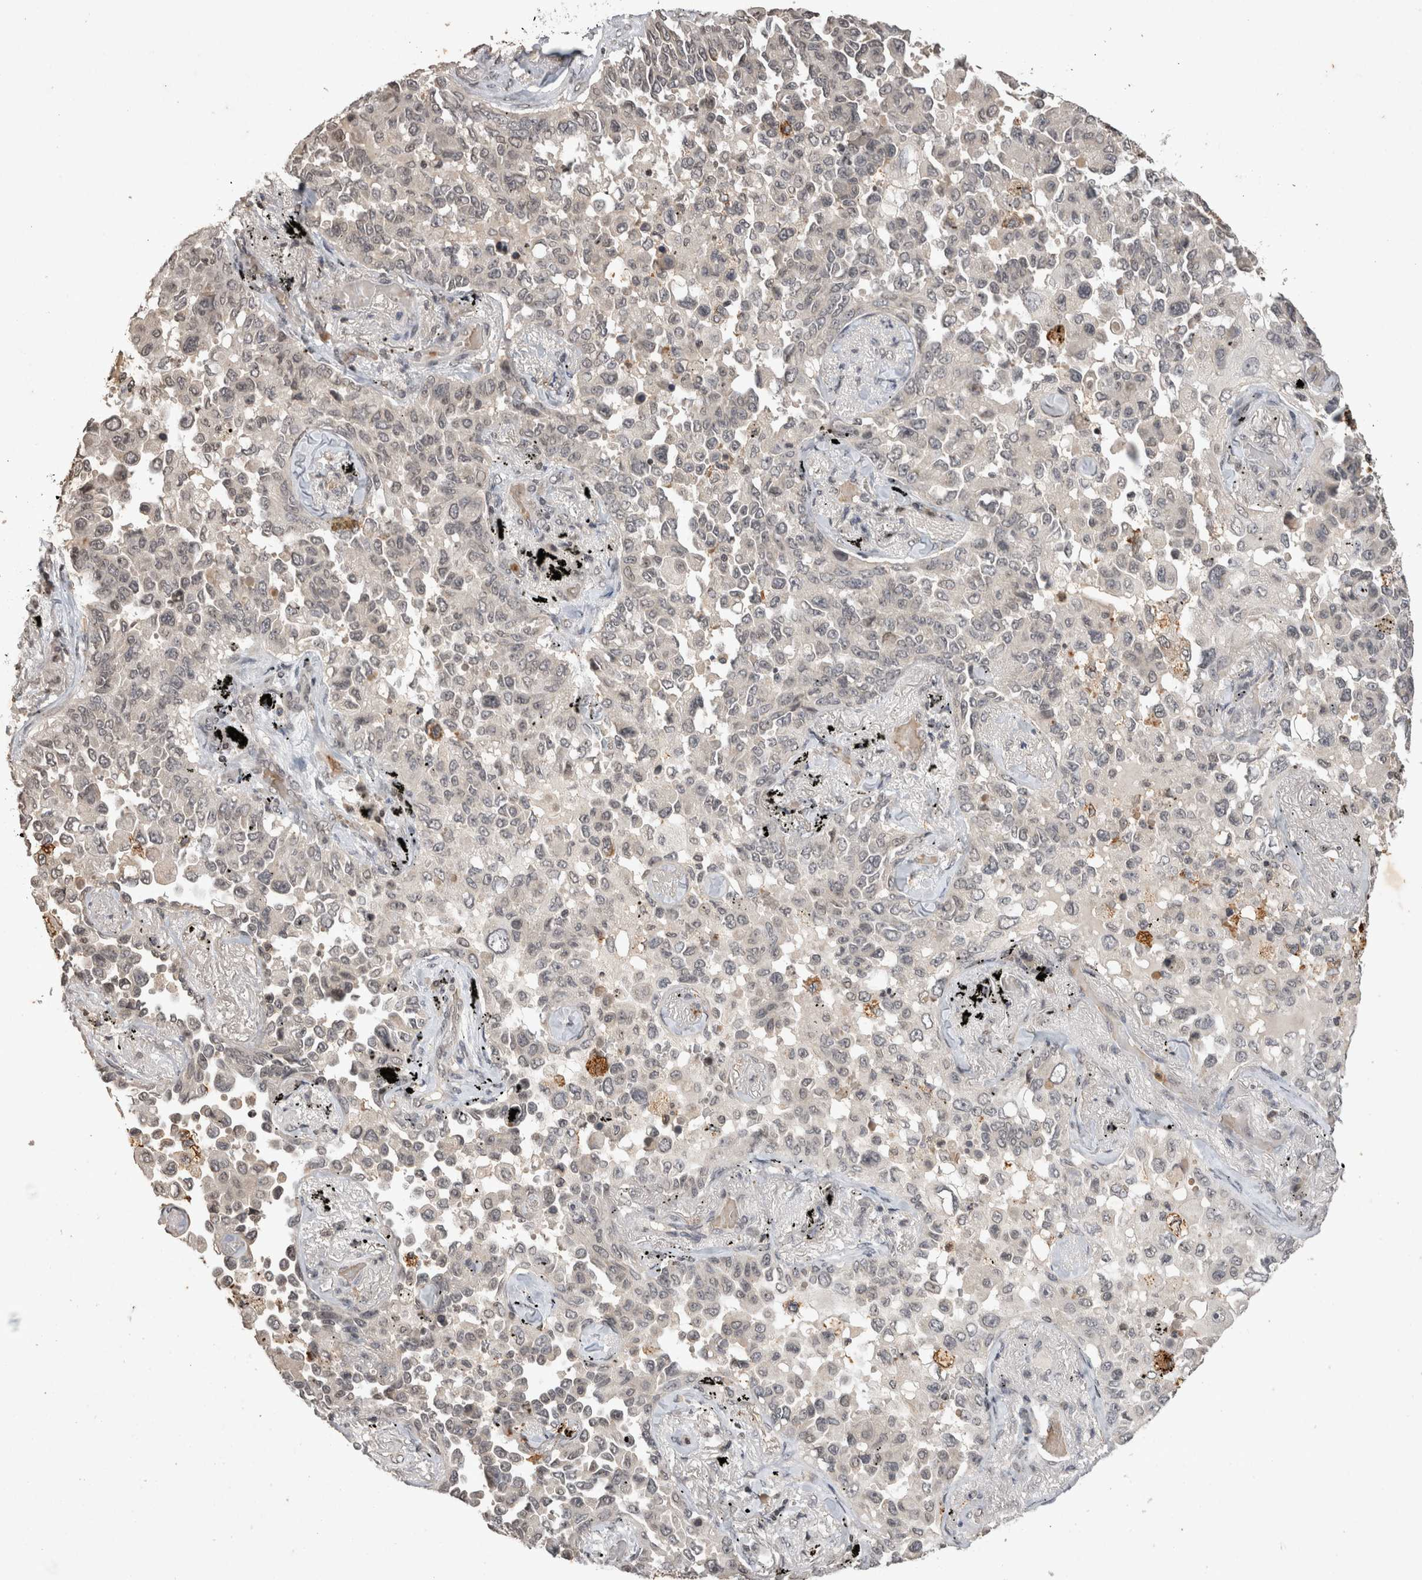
{"staining": {"intensity": "negative", "quantity": "none", "location": "none"}, "tissue": "lung cancer", "cell_type": "Tumor cells", "image_type": "cancer", "snomed": [{"axis": "morphology", "description": "Adenocarcinoma, NOS"}, {"axis": "topography", "description": "Lung"}], "caption": "IHC micrograph of neoplastic tissue: lung cancer stained with DAB (3,3'-diaminobenzidine) reveals no significant protein positivity in tumor cells.", "gene": "HRK", "patient": {"sex": "female", "age": 67}}